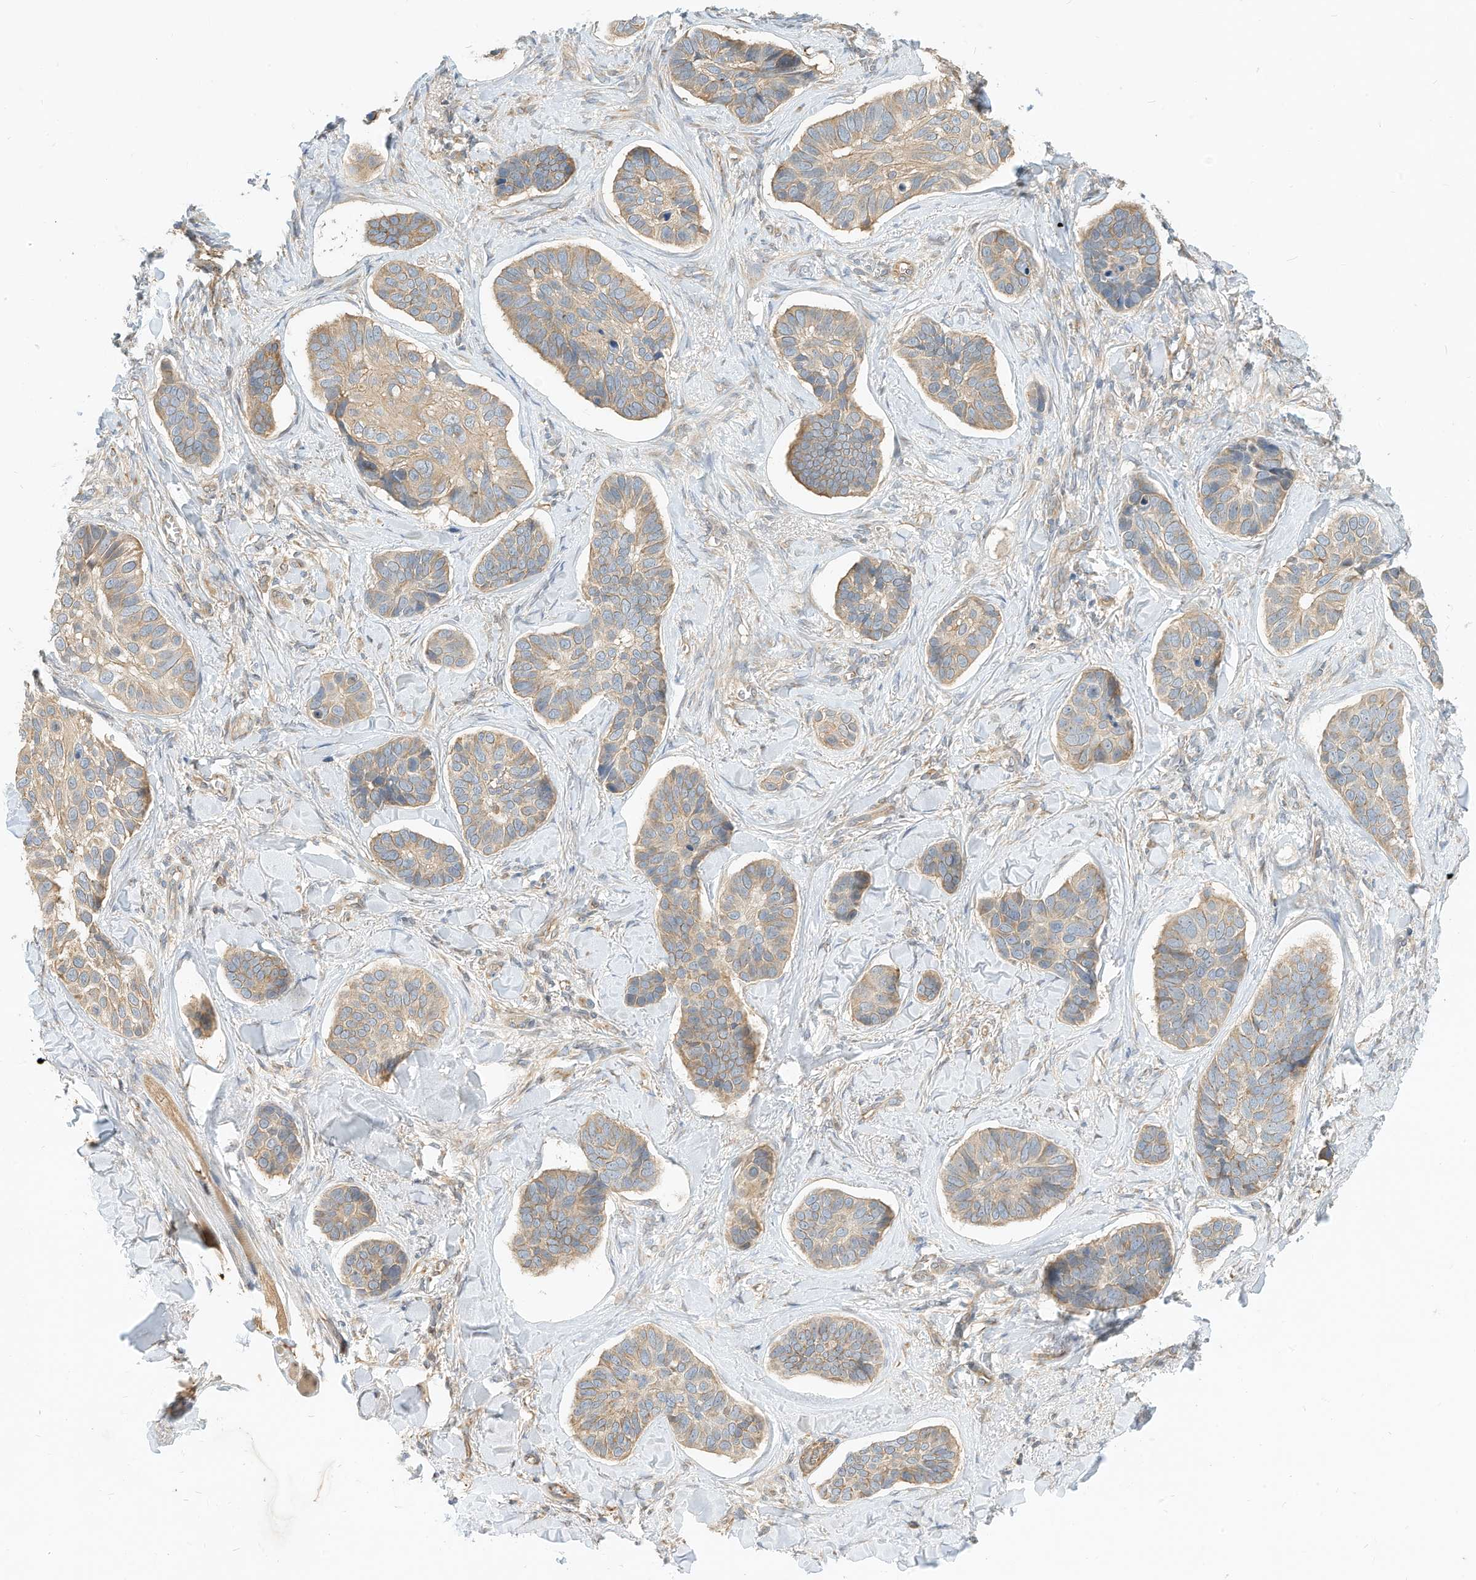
{"staining": {"intensity": "weak", "quantity": ">75%", "location": "cytoplasmic/membranous"}, "tissue": "skin cancer", "cell_type": "Tumor cells", "image_type": "cancer", "snomed": [{"axis": "morphology", "description": "Basal cell carcinoma"}, {"axis": "topography", "description": "Skin"}], "caption": "A brown stain shows weak cytoplasmic/membranous expression of a protein in basal cell carcinoma (skin) tumor cells. (Brightfield microscopy of DAB IHC at high magnification).", "gene": "OFD1", "patient": {"sex": "male", "age": 62}}